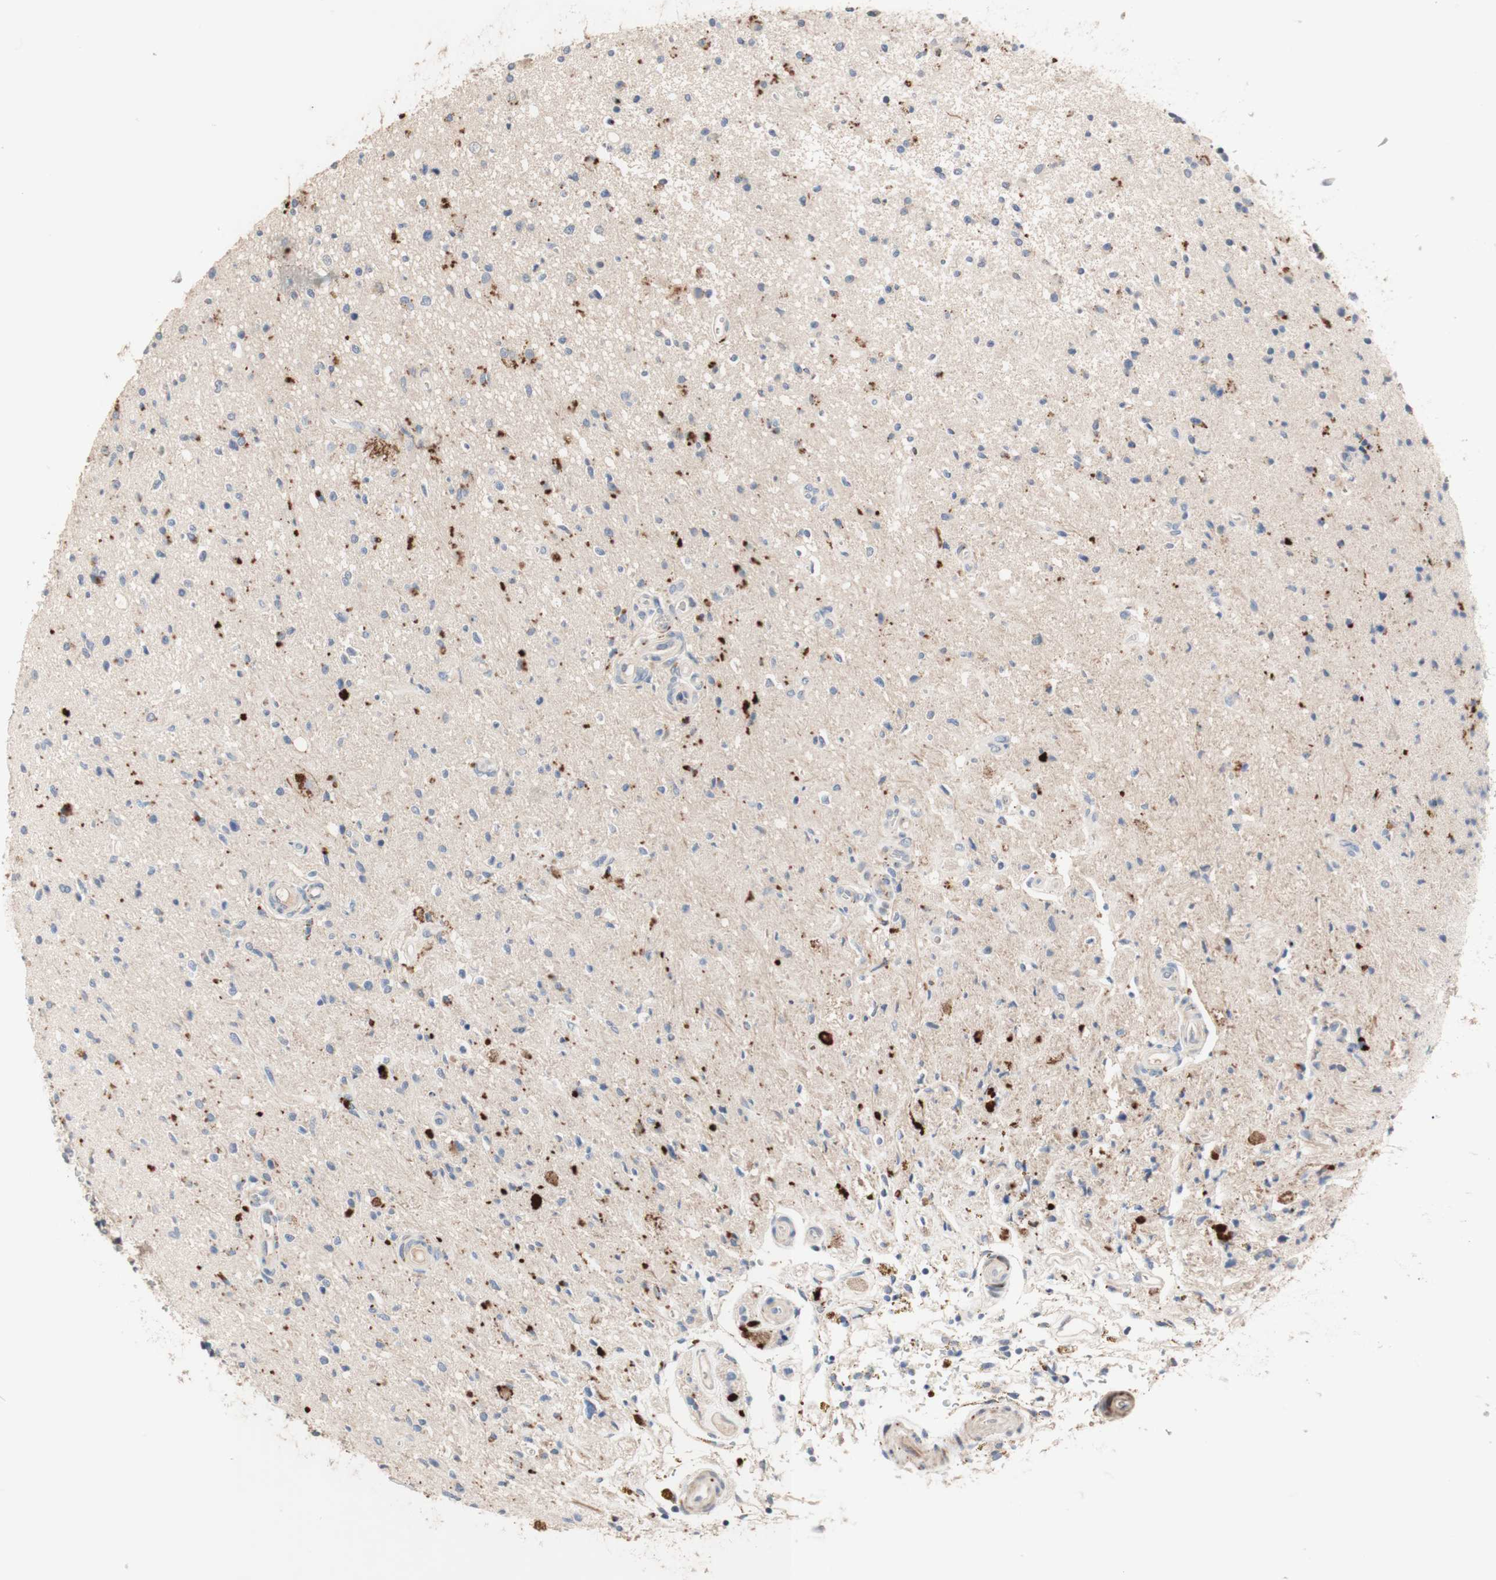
{"staining": {"intensity": "moderate", "quantity": "<25%", "location": "cytoplasmic/membranous"}, "tissue": "glioma", "cell_type": "Tumor cells", "image_type": "cancer", "snomed": [{"axis": "morphology", "description": "Glioma, malignant, High grade"}, {"axis": "topography", "description": "Brain"}], "caption": "Moderate cytoplasmic/membranous protein expression is seen in about <25% of tumor cells in malignant glioma (high-grade). Using DAB (brown) and hematoxylin (blue) stains, captured at high magnification using brightfield microscopy.", "gene": "CDON", "patient": {"sex": "male", "age": 33}}